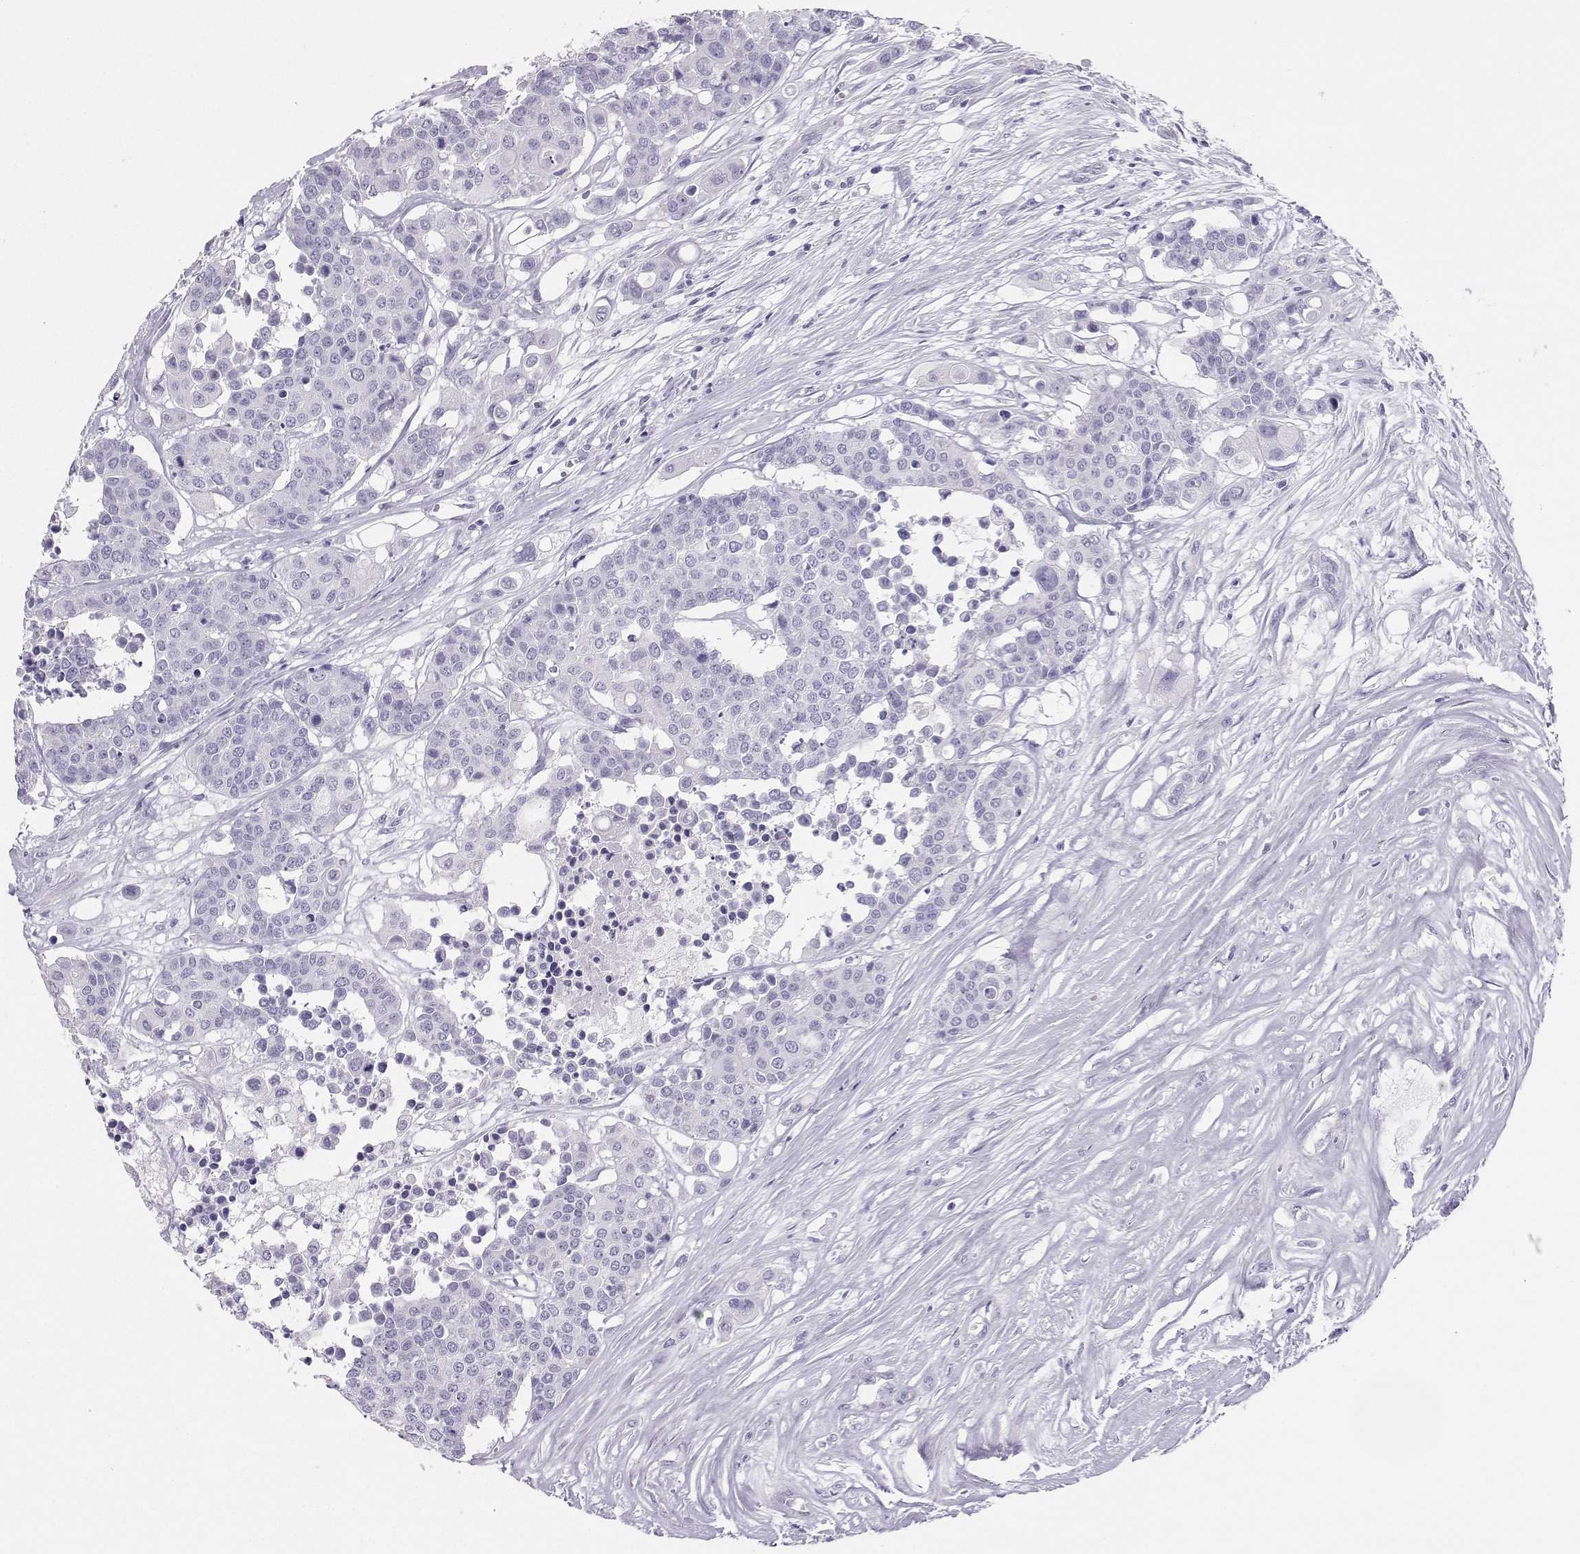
{"staining": {"intensity": "negative", "quantity": "none", "location": "none"}, "tissue": "carcinoid", "cell_type": "Tumor cells", "image_type": "cancer", "snomed": [{"axis": "morphology", "description": "Carcinoid, malignant, NOS"}, {"axis": "topography", "description": "Colon"}], "caption": "A photomicrograph of human carcinoid is negative for staining in tumor cells.", "gene": "IQCD", "patient": {"sex": "male", "age": 81}}